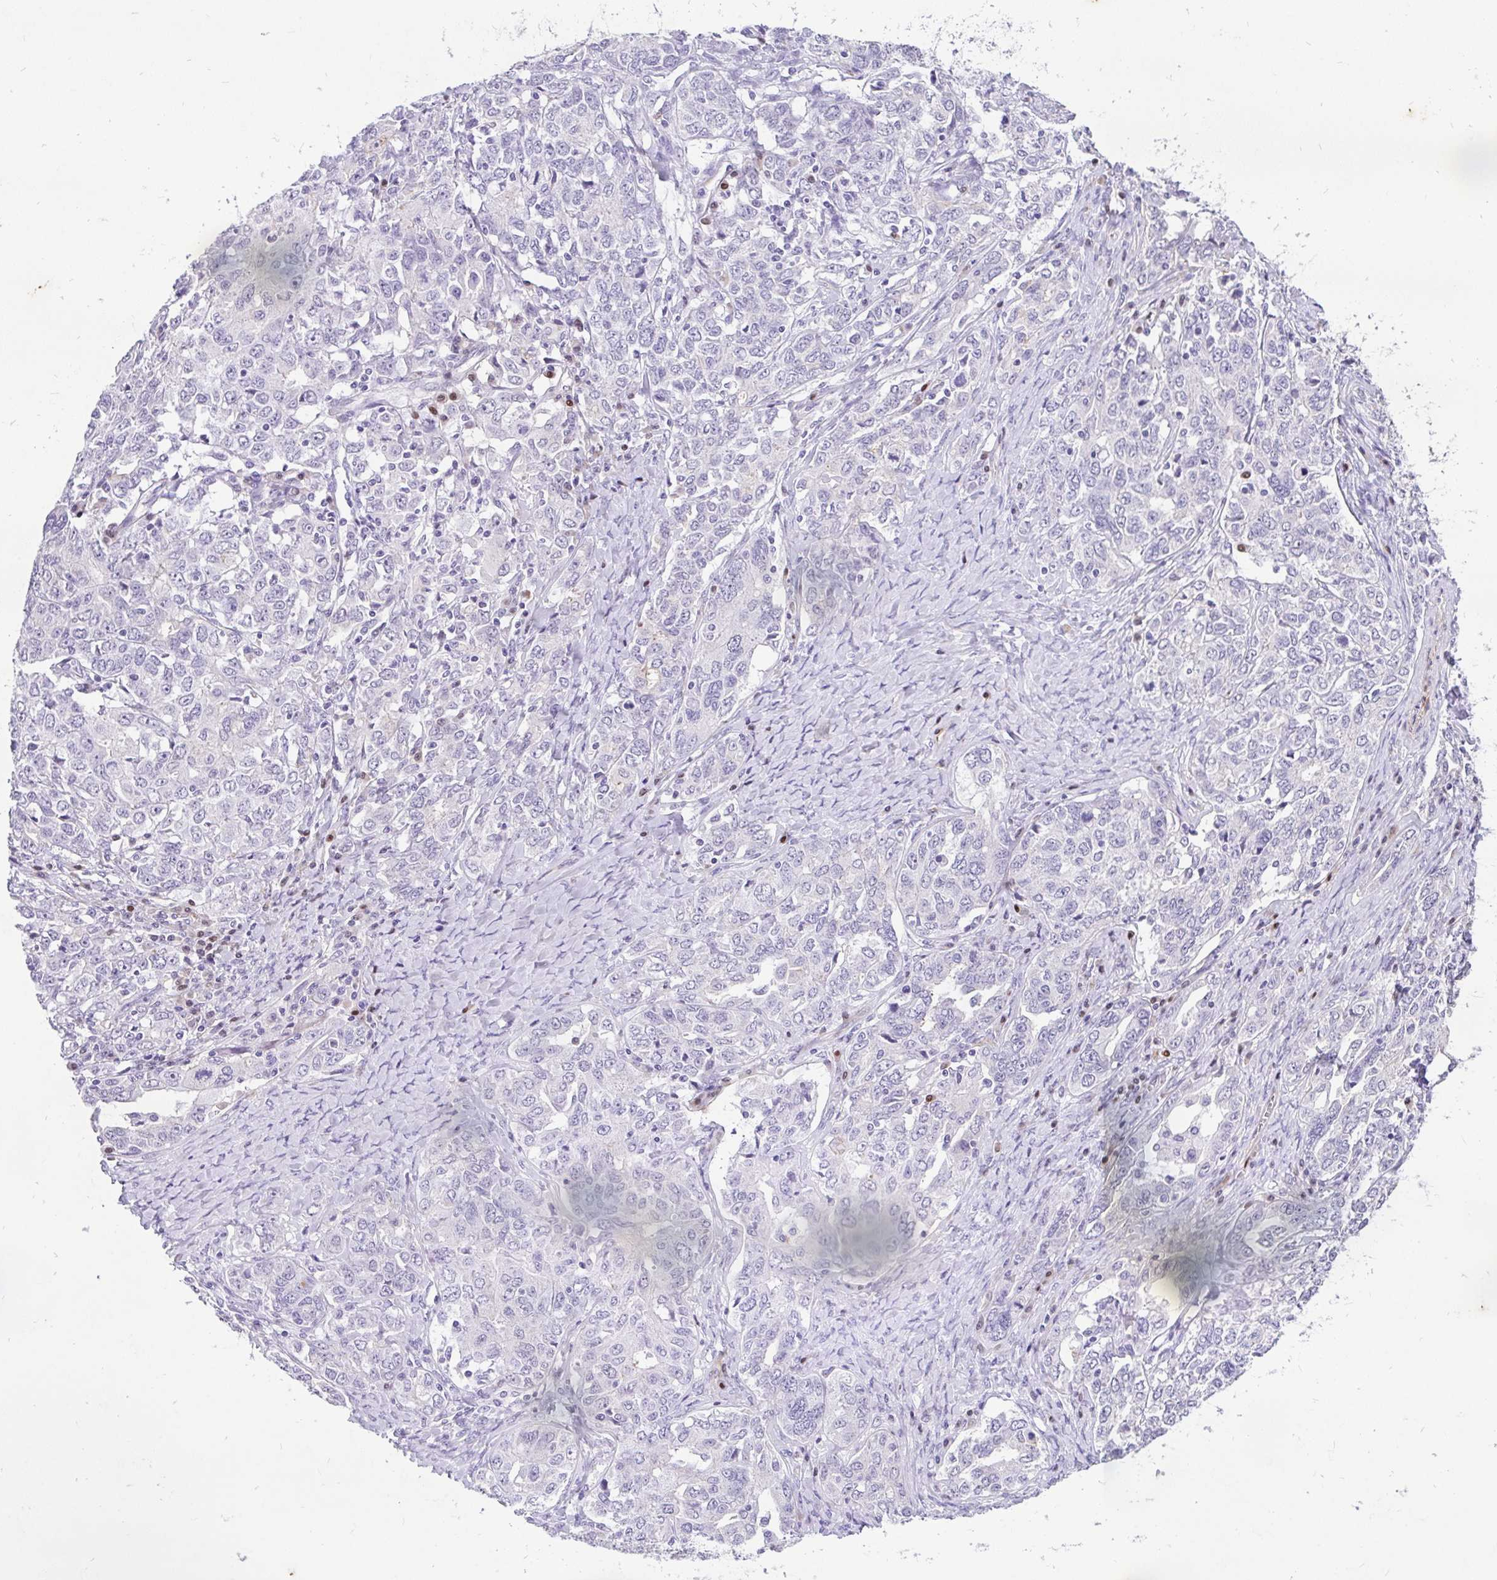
{"staining": {"intensity": "negative", "quantity": "none", "location": "none"}, "tissue": "ovarian cancer", "cell_type": "Tumor cells", "image_type": "cancer", "snomed": [{"axis": "morphology", "description": "Carcinoma, endometroid"}, {"axis": "topography", "description": "Ovary"}], "caption": "There is no significant positivity in tumor cells of ovarian cancer. (DAB immunohistochemistry (IHC) with hematoxylin counter stain).", "gene": "EML5", "patient": {"sex": "female", "age": 62}}